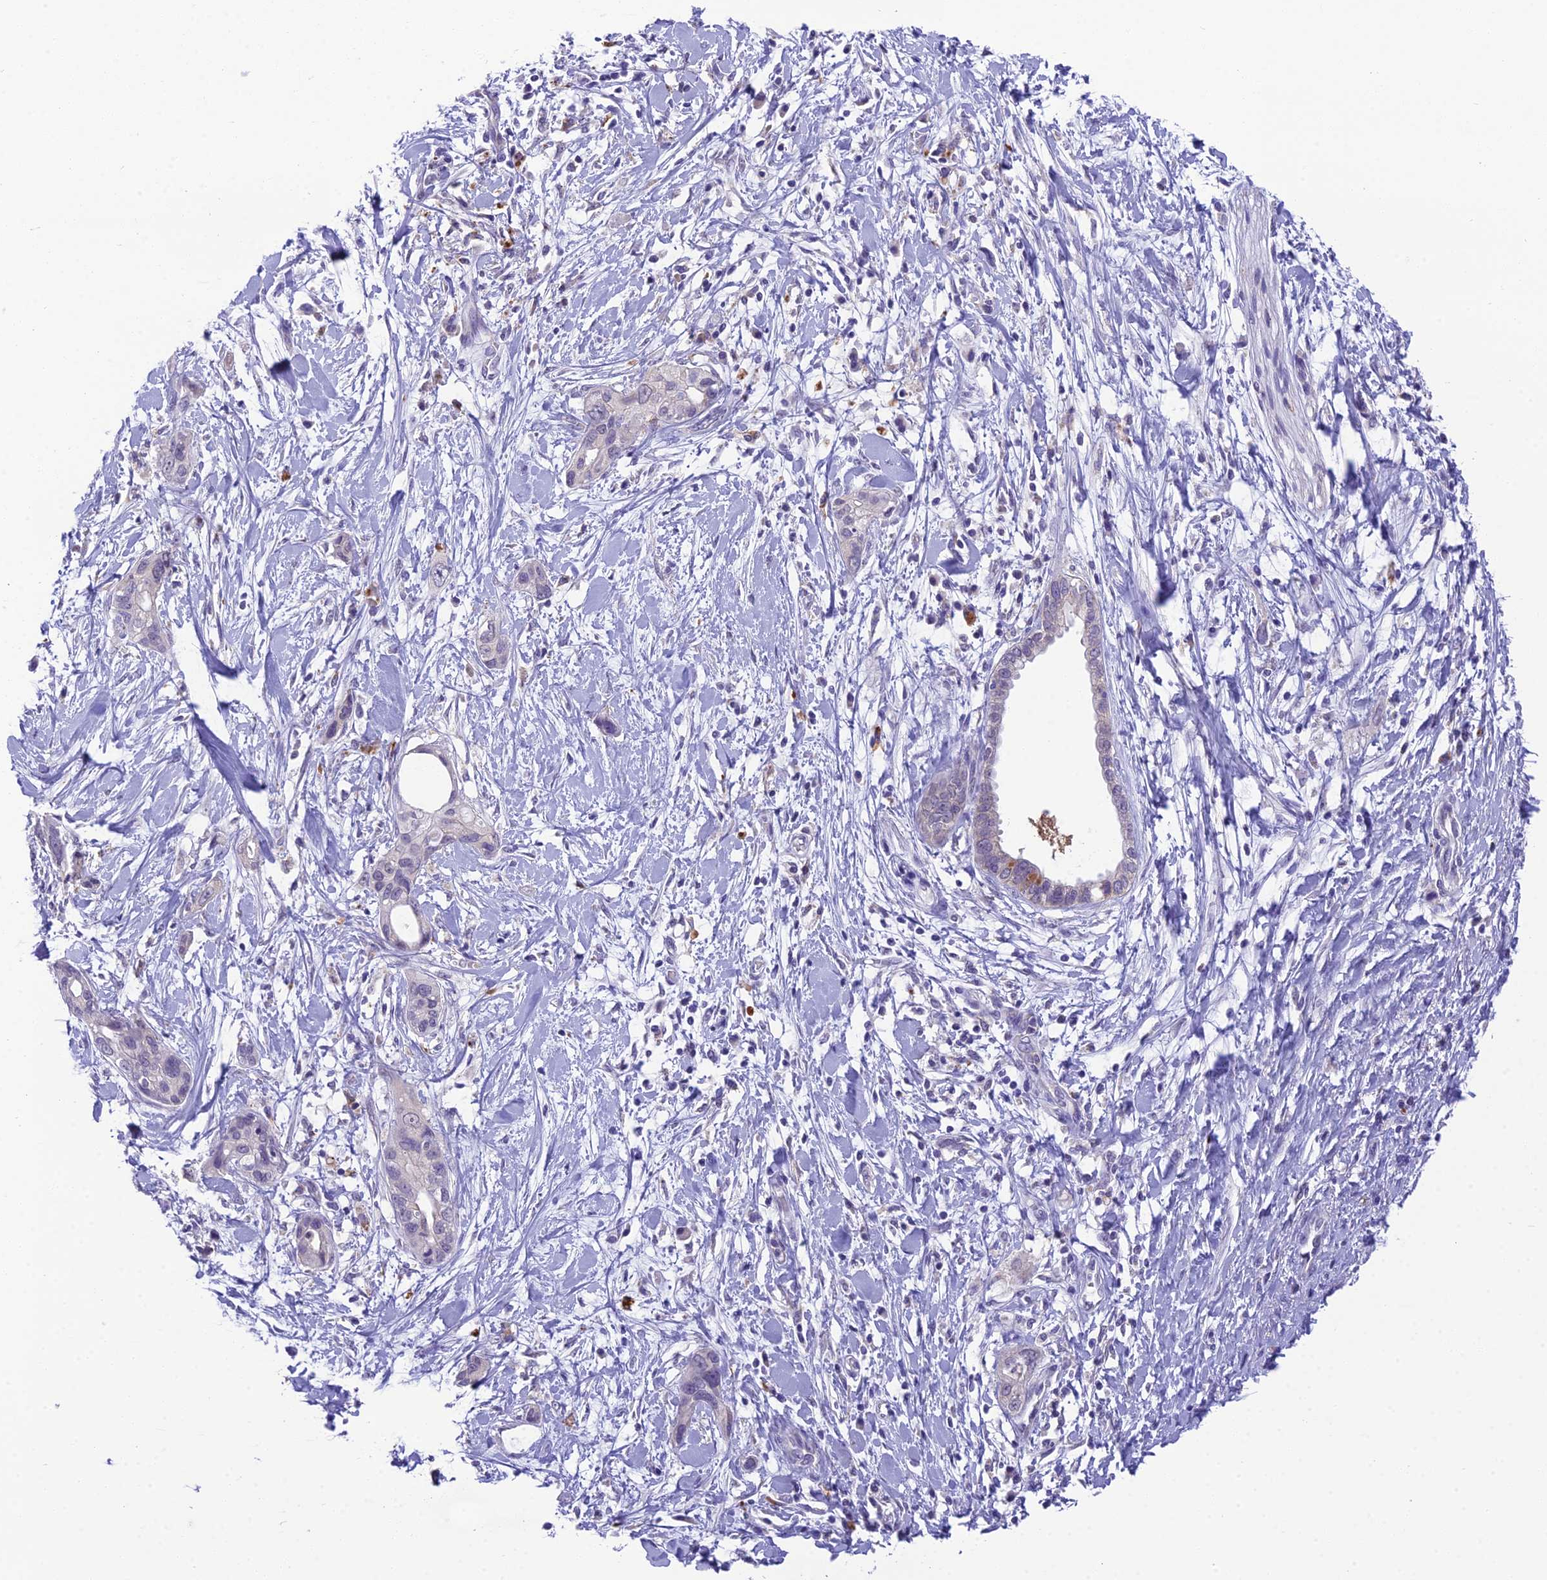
{"staining": {"intensity": "negative", "quantity": "none", "location": "none"}, "tissue": "pancreatic cancer", "cell_type": "Tumor cells", "image_type": "cancer", "snomed": [{"axis": "morphology", "description": "Normal tissue, NOS"}, {"axis": "morphology", "description": "Adenocarcinoma, NOS"}, {"axis": "topography", "description": "Pancreas"}, {"axis": "topography", "description": "Peripheral nerve tissue"}], "caption": "Tumor cells show no significant positivity in pancreatic adenocarcinoma.", "gene": "MIIP", "patient": {"sex": "male", "age": 59}}